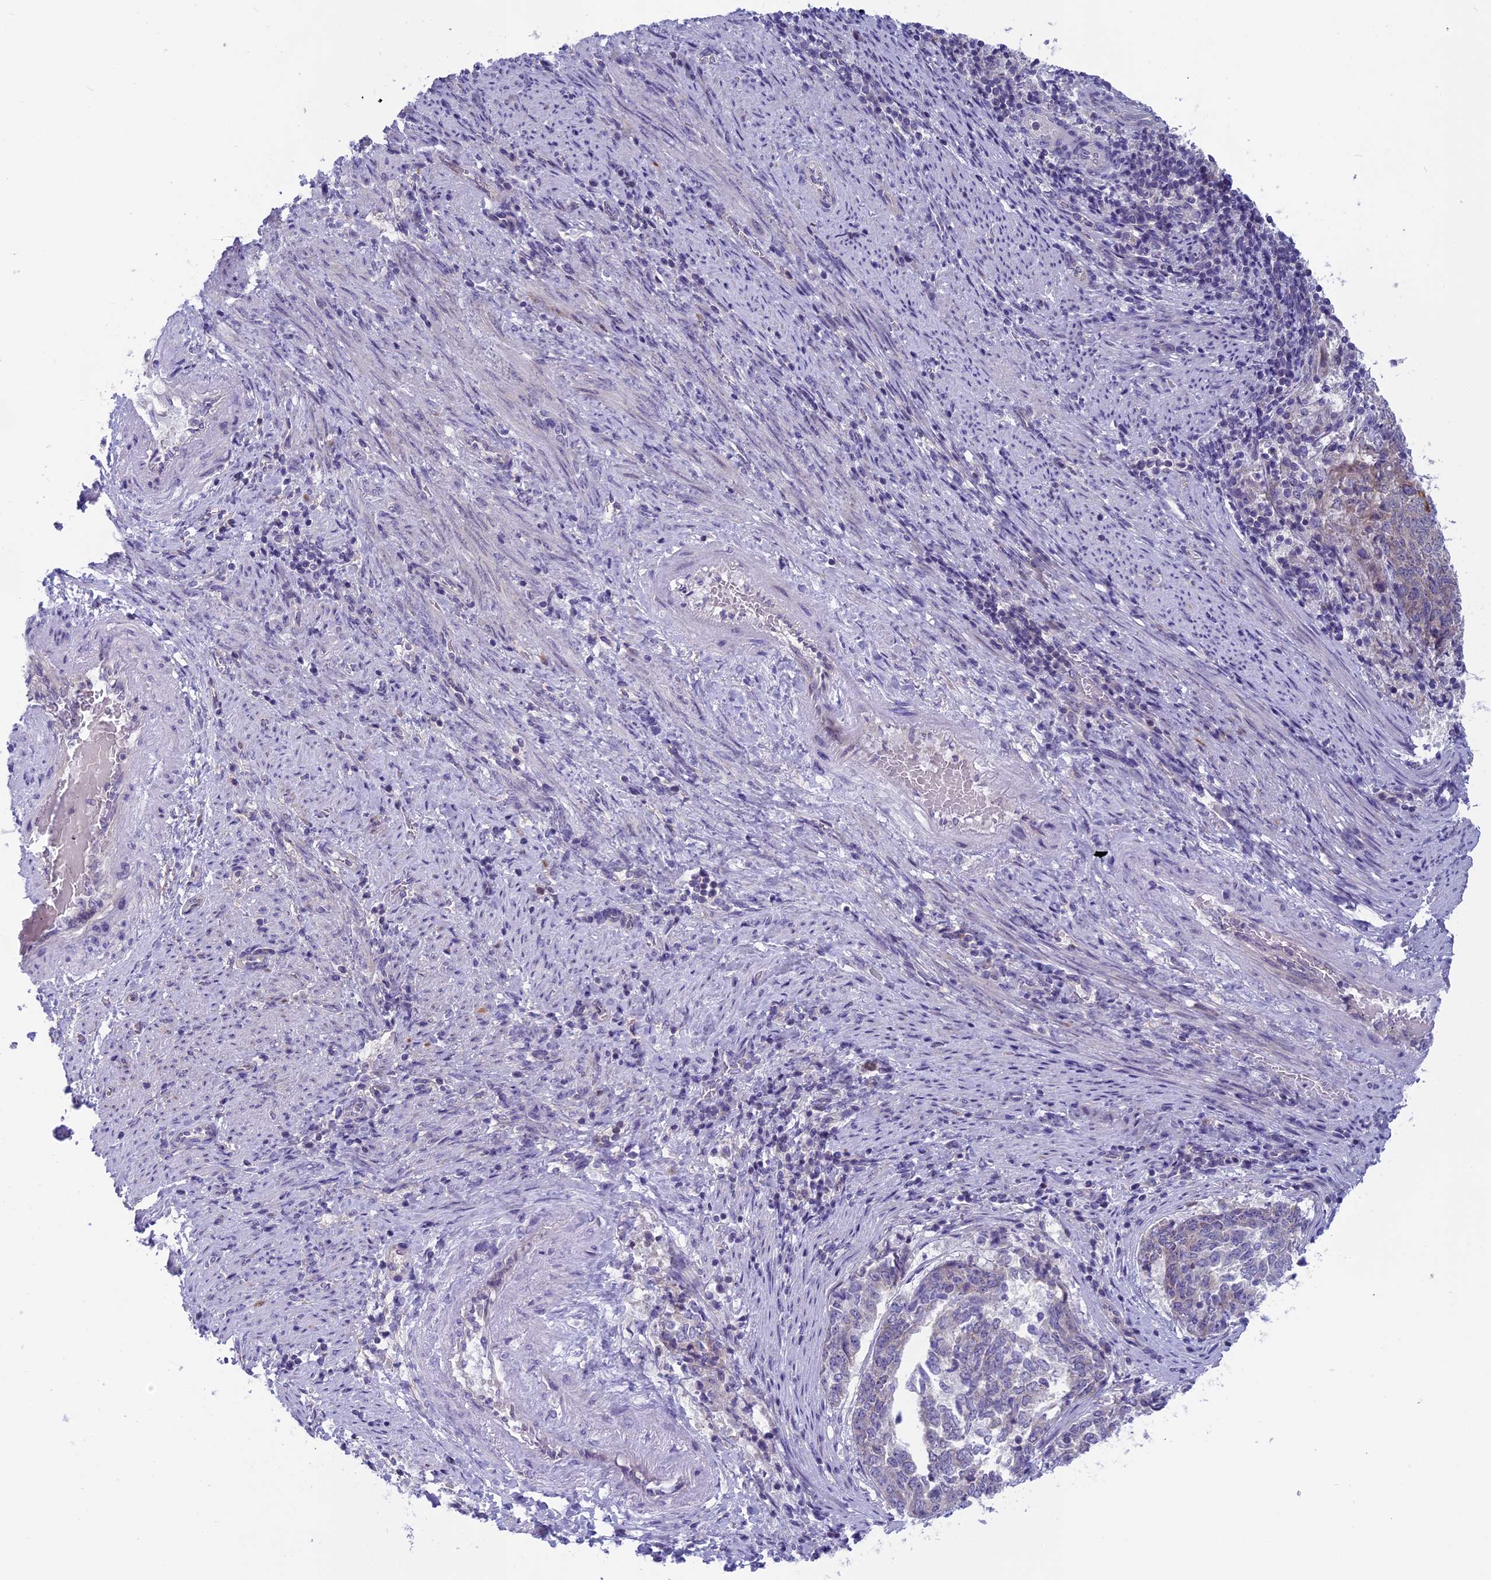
{"staining": {"intensity": "weak", "quantity": "<25%", "location": "cytoplasmic/membranous"}, "tissue": "endometrial cancer", "cell_type": "Tumor cells", "image_type": "cancer", "snomed": [{"axis": "morphology", "description": "Adenocarcinoma, NOS"}, {"axis": "topography", "description": "Endometrium"}], "caption": "Micrograph shows no significant protein expression in tumor cells of endometrial adenocarcinoma.", "gene": "ARHGEF37", "patient": {"sex": "female", "age": 80}}